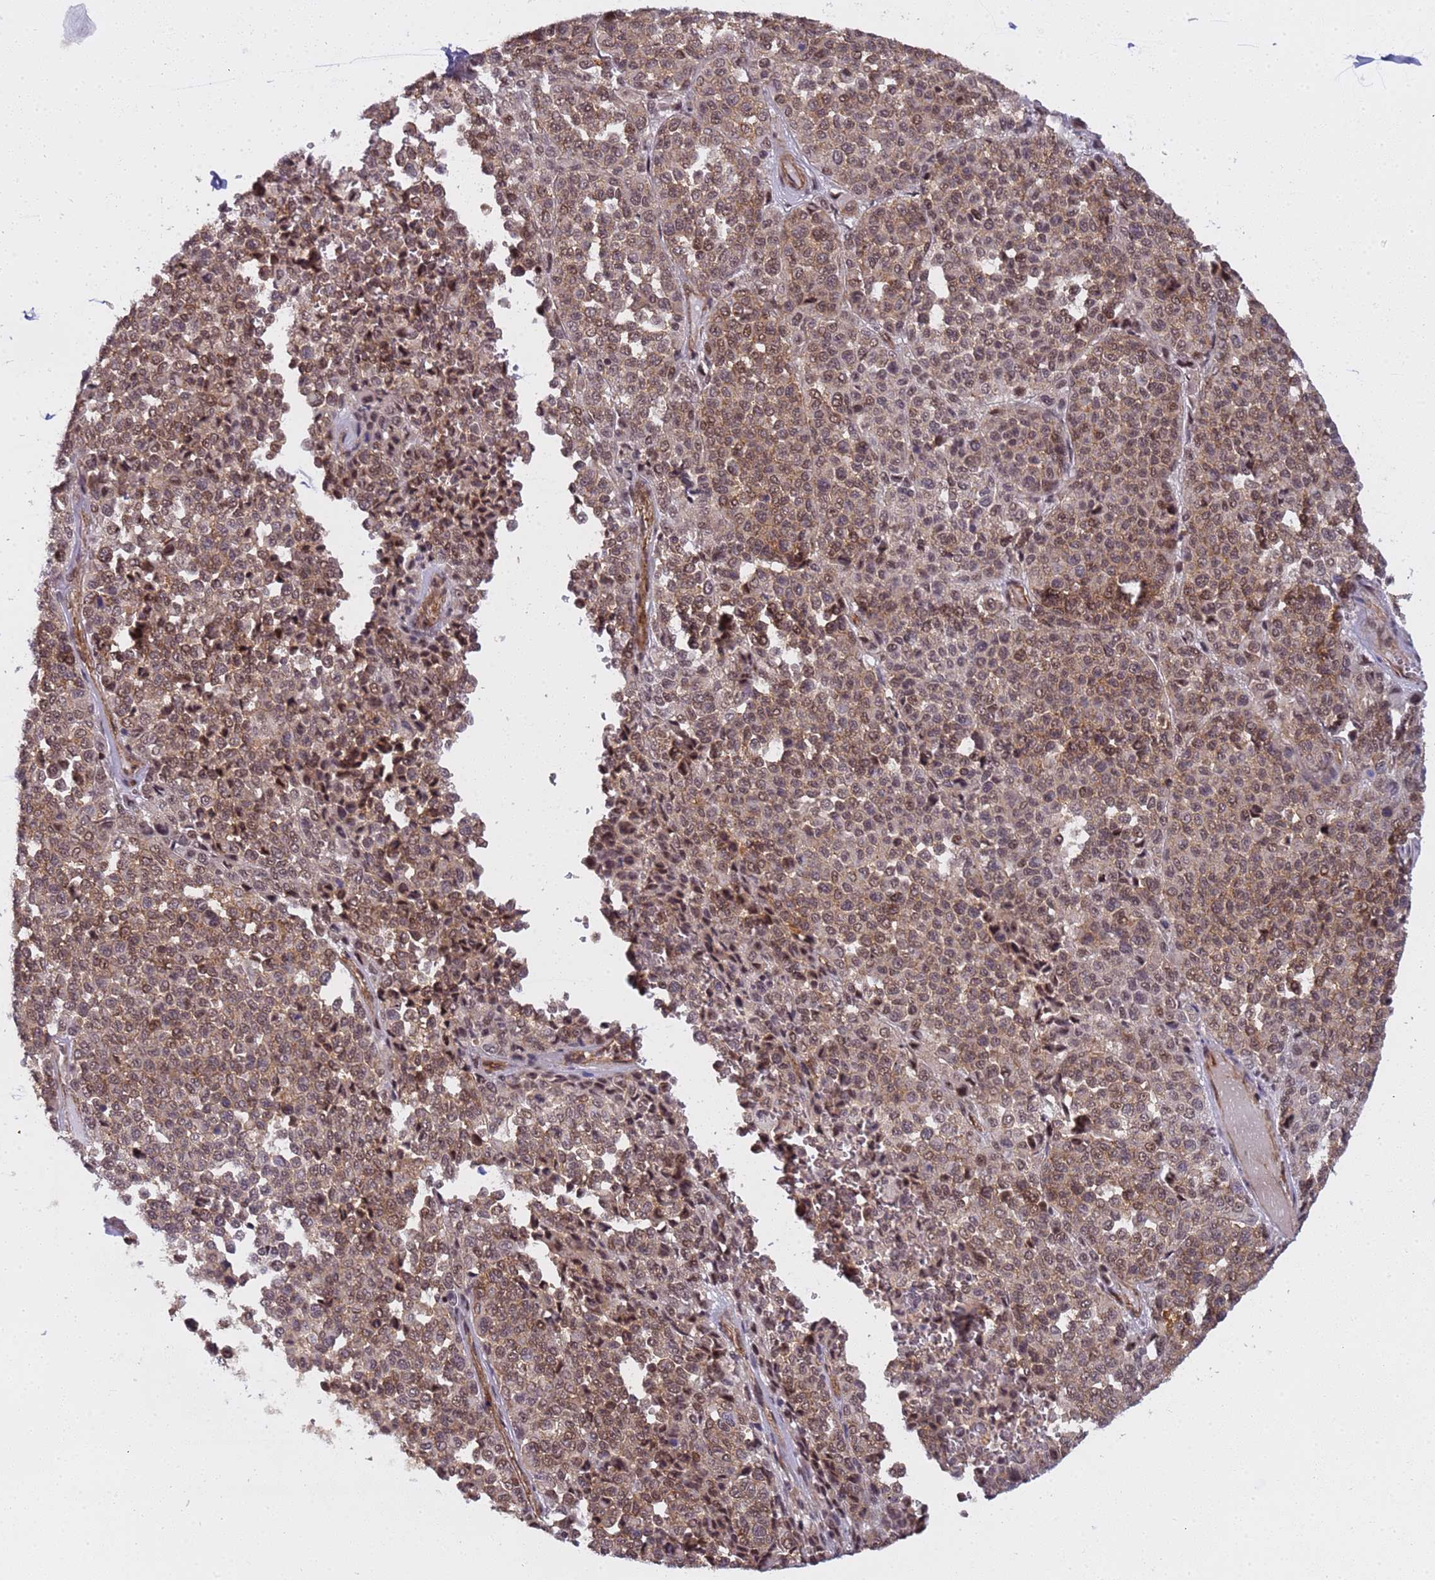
{"staining": {"intensity": "moderate", "quantity": ">75%", "location": "nuclear"}, "tissue": "melanoma", "cell_type": "Tumor cells", "image_type": "cancer", "snomed": [{"axis": "morphology", "description": "Malignant melanoma, Metastatic site"}, {"axis": "topography", "description": "Pancreas"}], "caption": "Immunohistochemical staining of human malignant melanoma (metastatic site) reveals moderate nuclear protein expression in about >75% of tumor cells.", "gene": "EMC2", "patient": {"sex": "female", "age": 30}}